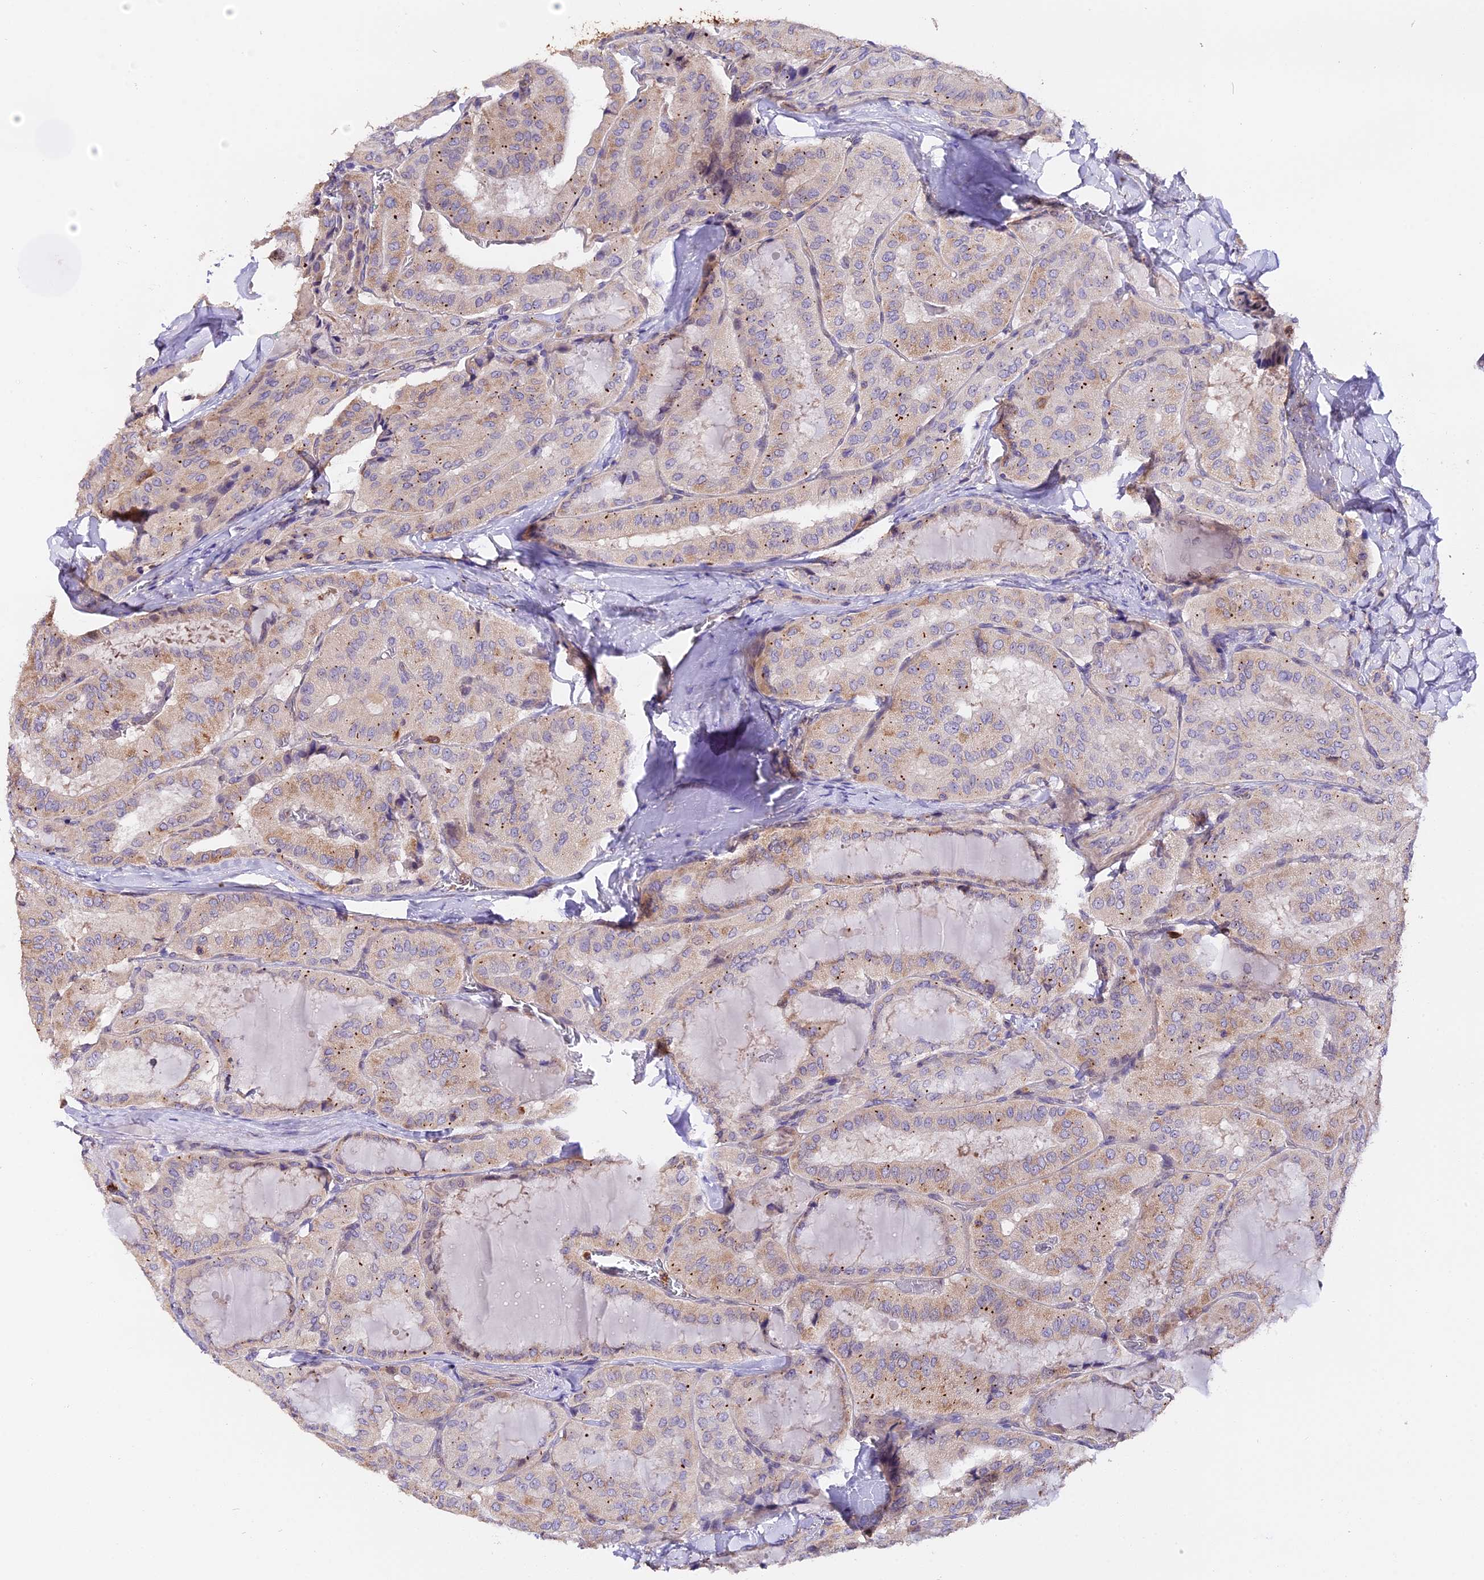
{"staining": {"intensity": "moderate", "quantity": "<25%", "location": "cytoplasmic/membranous"}, "tissue": "thyroid cancer", "cell_type": "Tumor cells", "image_type": "cancer", "snomed": [{"axis": "morphology", "description": "Normal tissue, NOS"}, {"axis": "morphology", "description": "Papillary adenocarcinoma, NOS"}, {"axis": "topography", "description": "Thyroid gland"}], "caption": "This is a histology image of immunohistochemistry (IHC) staining of thyroid cancer, which shows moderate positivity in the cytoplasmic/membranous of tumor cells.", "gene": "MAP3K7CL", "patient": {"sex": "female", "age": 59}}